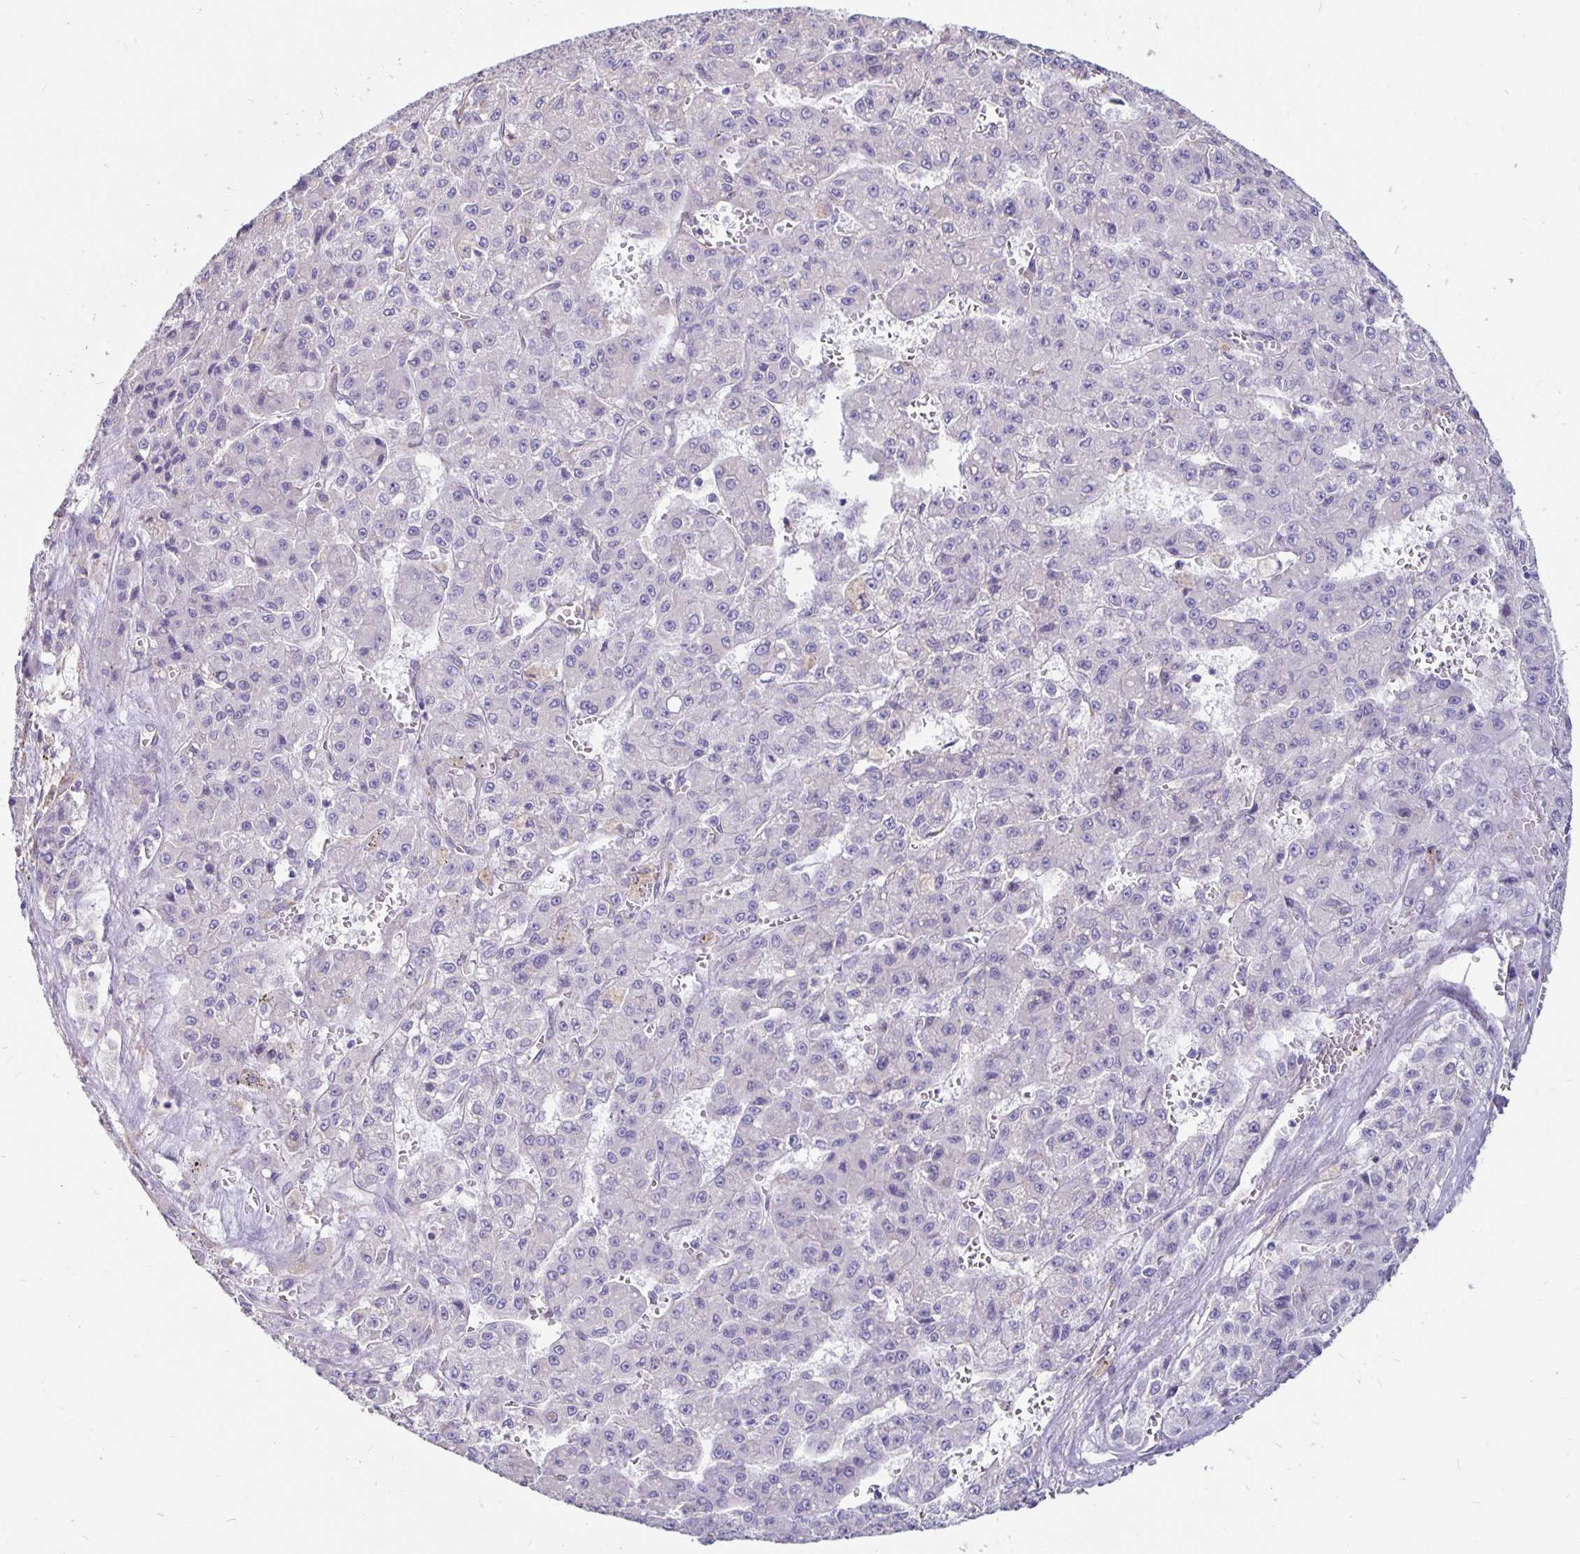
{"staining": {"intensity": "negative", "quantity": "none", "location": "none"}, "tissue": "liver cancer", "cell_type": "Tumor cells", "image_type": "cancer", "snomed": [{"axis": "morphology", "description": "Carcinoma, Hepatocellular, NOS"}, {"axis": "topography", "description": "Liver"}], "caption": "Hepatocellular carcinoma (liver) was stained to show a protein in brown. There is no significant positivity in tumor cells.", "gene": "DNAI2", "patient": {"sex": "male", "age": 70}}